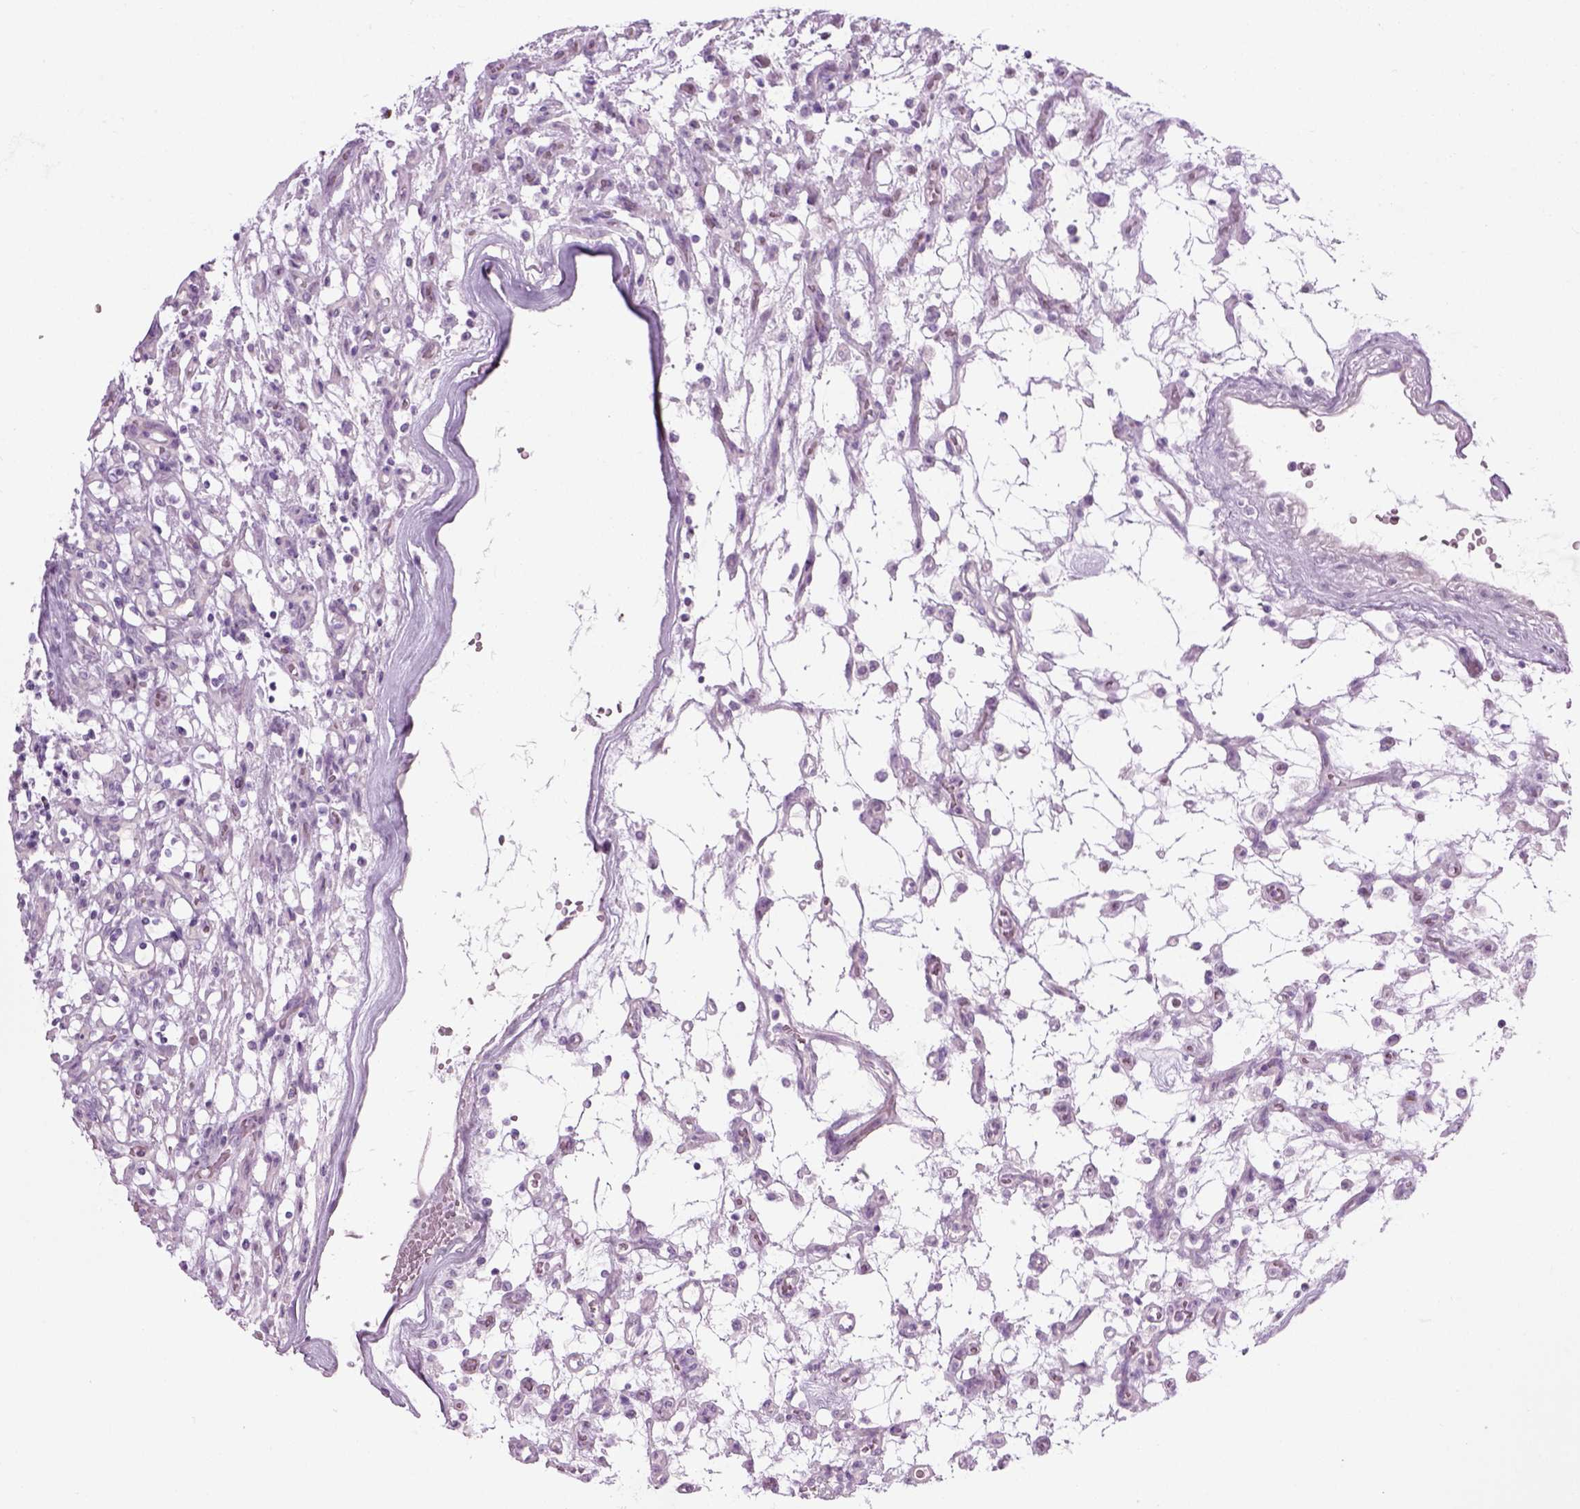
{"staining": {"intensity": "negative", "quantity": "none", "location": "none"}, "tissue": "renal cancer", "cell_type": "Tumor cells", "image_type": "cancer", "snomed": [{"axis": "morphology", "description": "Adenocarcinoma, NOS"}, {"axis": "topography", "description": "Kidney"}], "caption": "Protein analysis of renal cancer displays no significant staining in tumor cells.", "gene": "CIBAR2", "patient": {"sex": "female", "age": 69}}